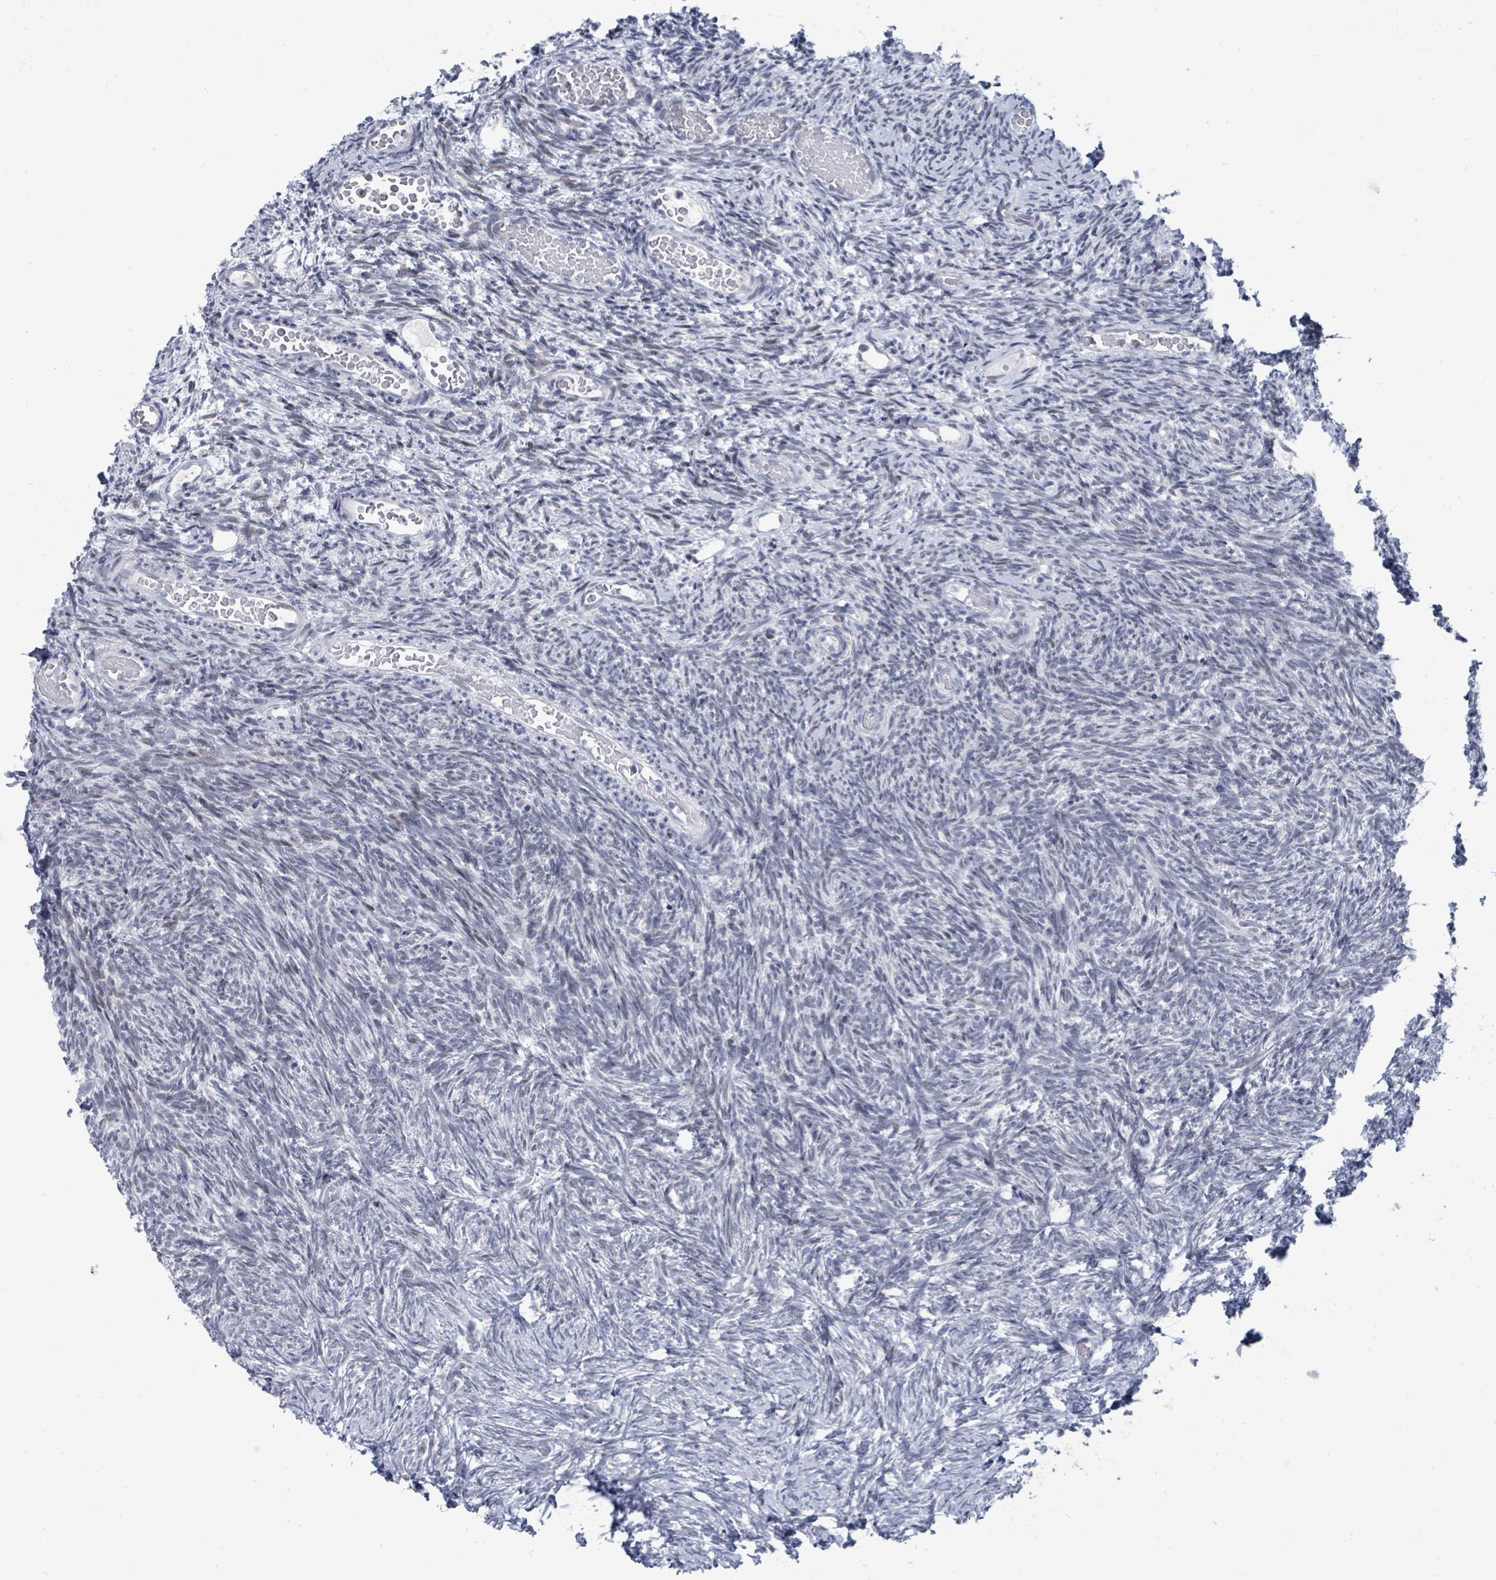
{"staining": {"intensity": "negative", "quantity": "none", "location": "none"}, "tissue": "ovary", "cell_type": "Ovarian stroma cells", "image_type": "normal", "snomed": [{"axis": "morphology", "description": "Normal tissue, NOS"}, {"axis": "topography", "description": "Ovary"}], "caption": "IHC micrograph of benign ovary: ovary stained with DAB shows no significant protein staining in ovarian stroma cells. Nuclei are stained in blue.", "gene": "CT45A10", "patient": {"sex": "female", "age": 39}}